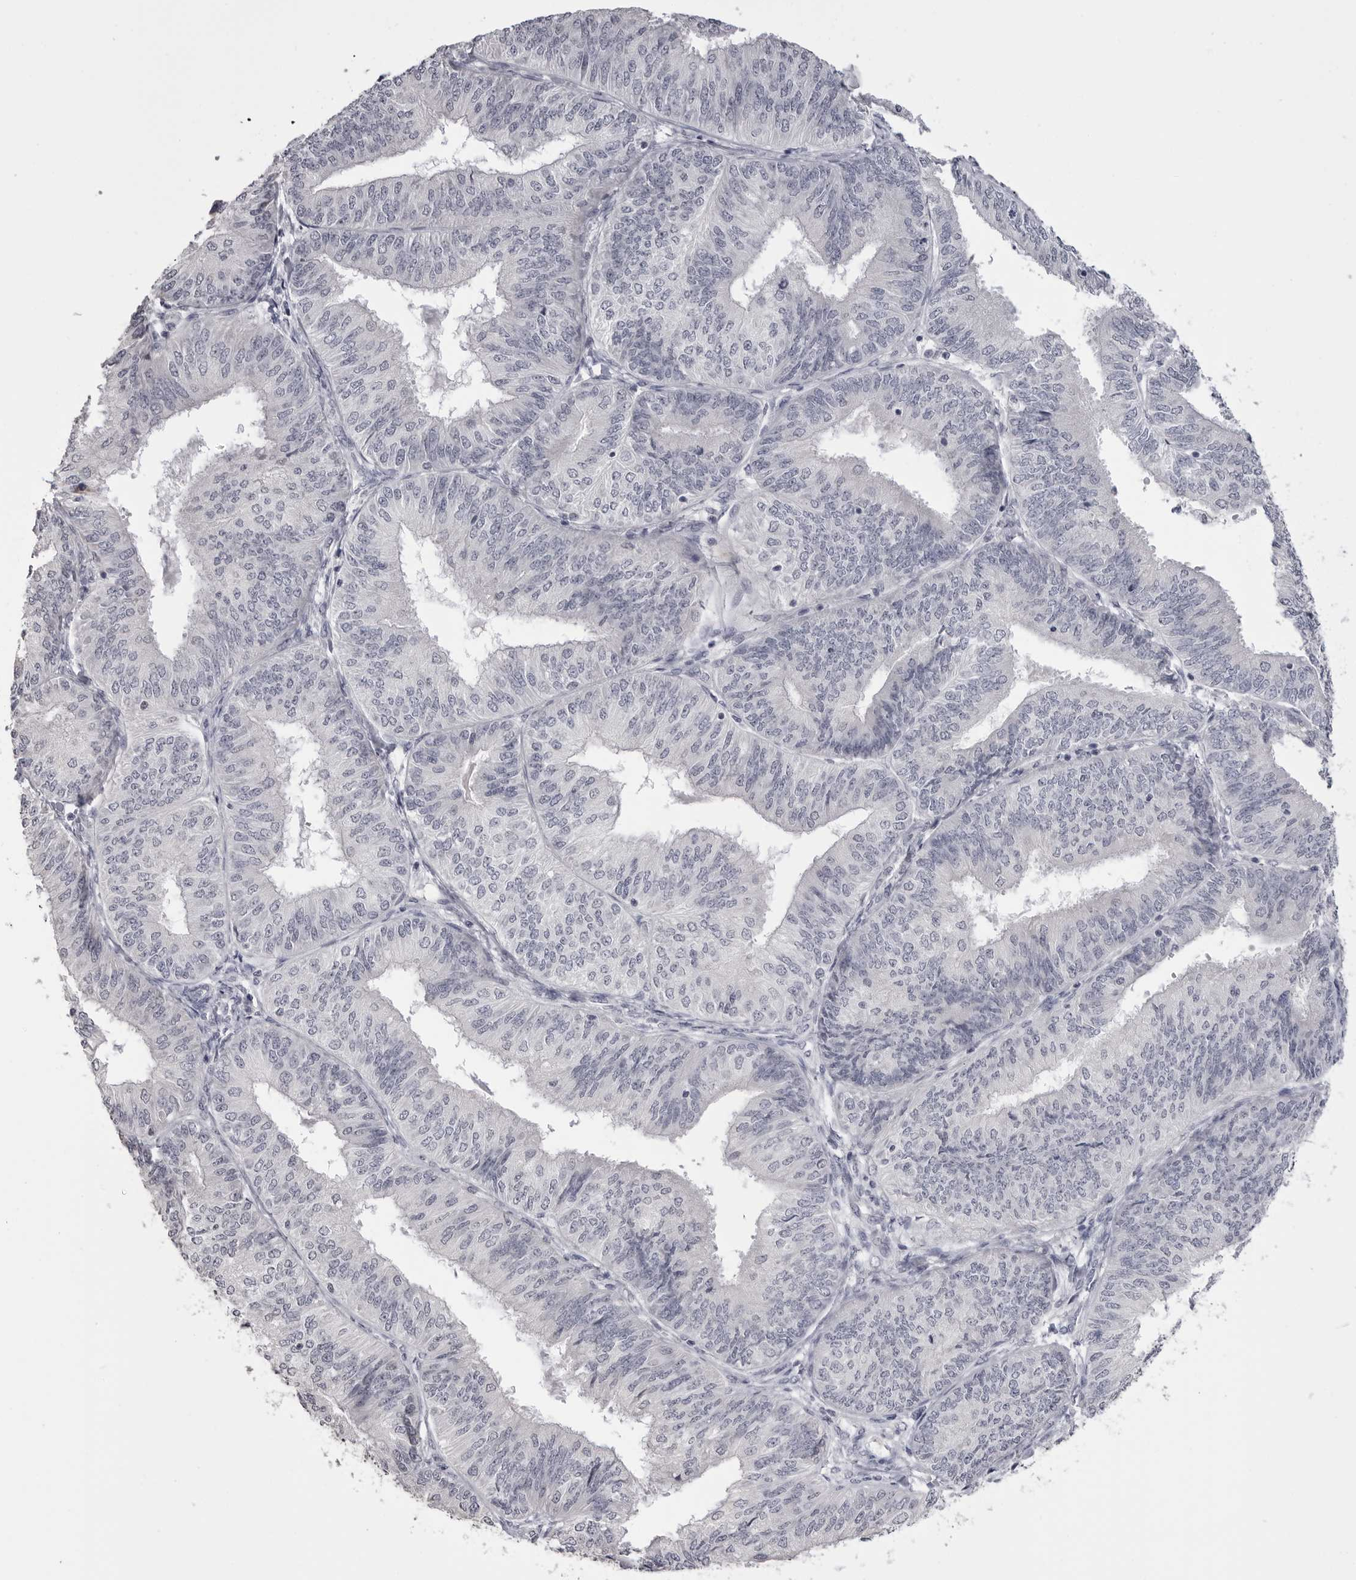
{"staining": {"intensity": "negative", "quantity": "none", "location": "none"}, "tissue": "endometrial cancer", "cell_type": "Tumor cells", "image_type": "cancer", "snomed": [{"axis": "morphology", "description": "Adenocarcinoma, NOS"}, {"axis": "topography", "description": "Endometrium"}], "caption": "IHC image of human adenocarcinoma (endometrial) stained for a protein (brown), which demonstrates no expression in tumor cells.", "gene": "GPN2", "patient": {"sex": "female", "age": 58}}